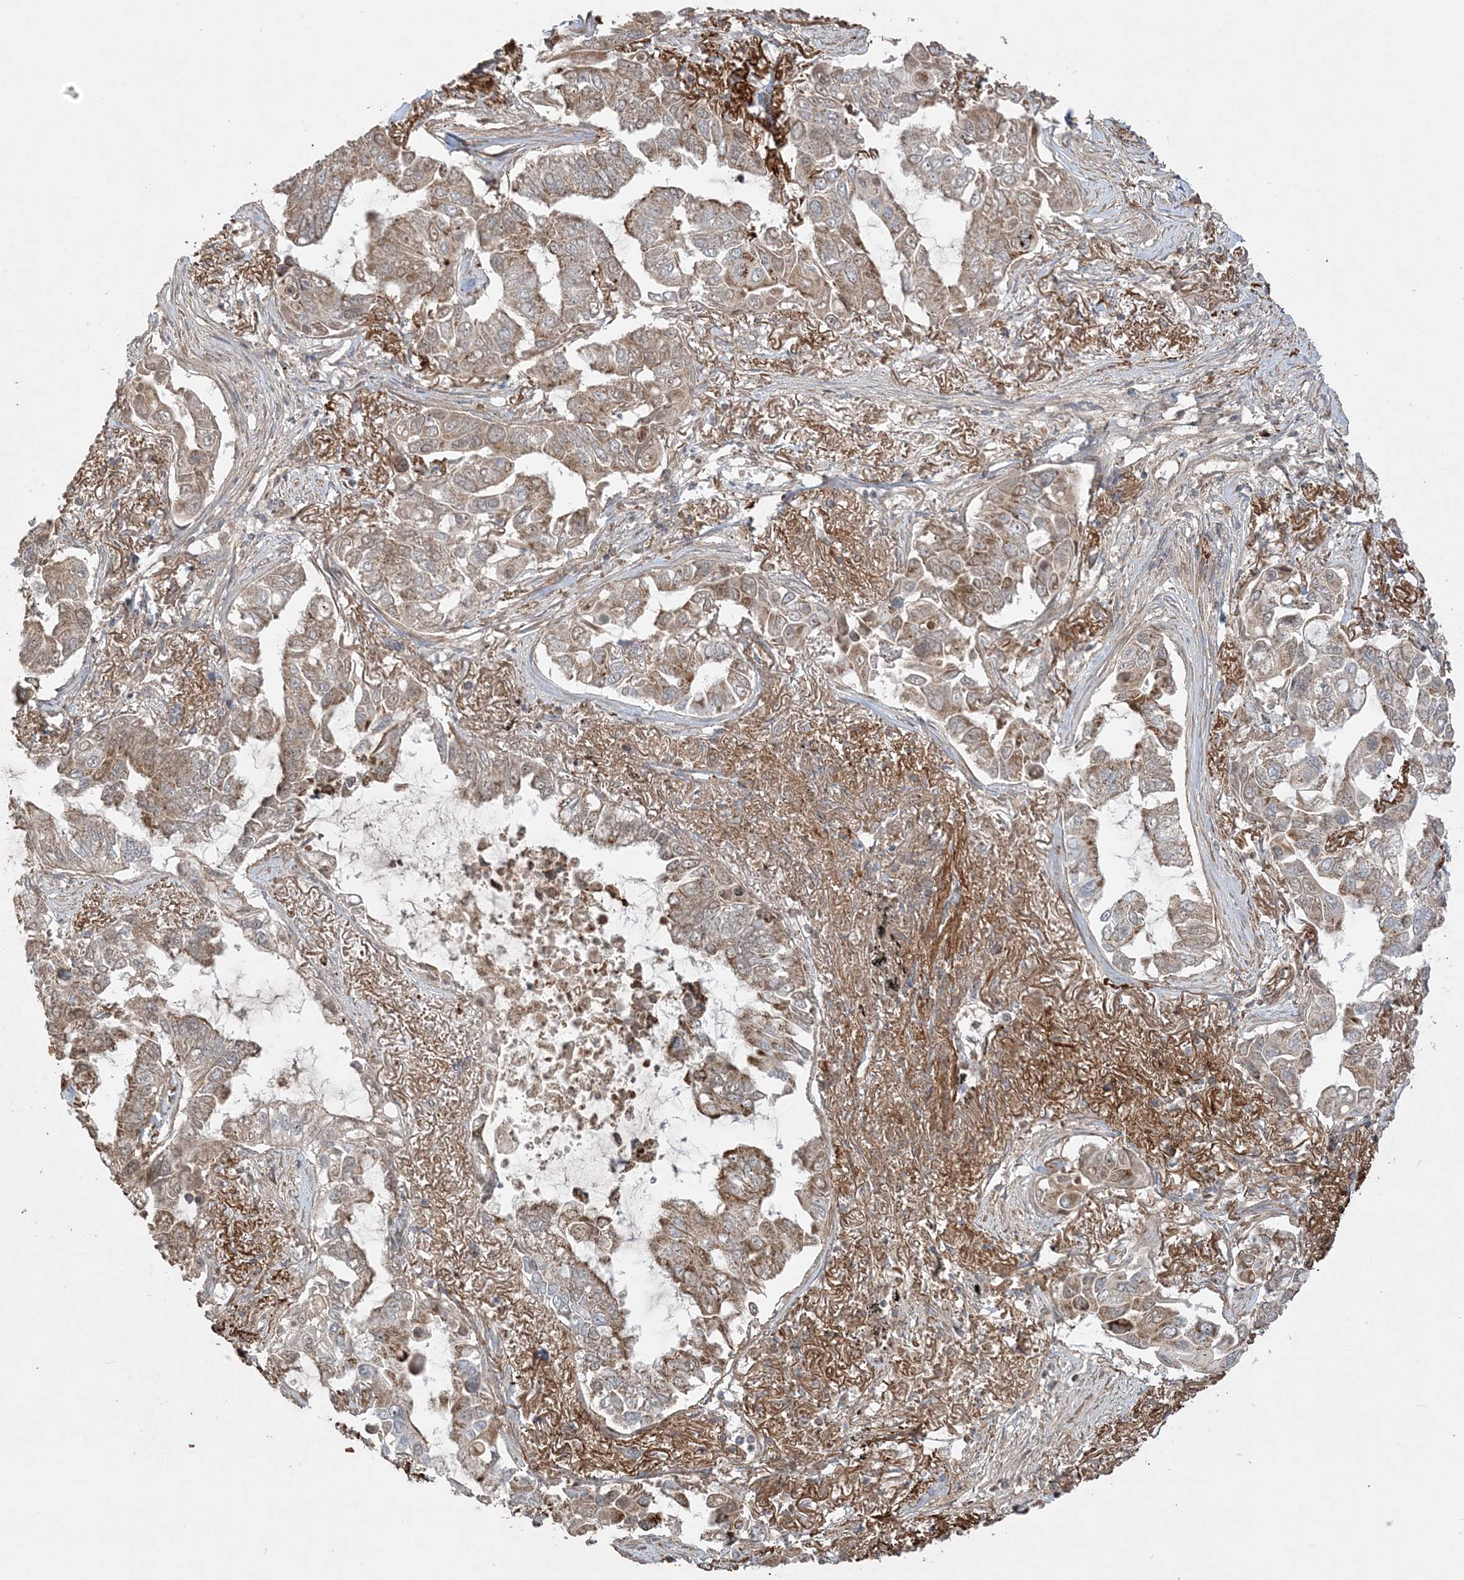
{"staining": {"intensity": "moderate", "quantity": ">75%", "location": "cytoplasmic/membranous"}, "tissue": "lung cancer", "cell_type": "Tumor cells", "image_type": "cancer", "snomed": [{"axis": "morphology", "description": "Adenocarcinoma, NOS"}, {"axis": "topography", "description": "Lung"}], "caption": "Human lung adenocarcinoma stained with a brown dye reveals moderate cytoplasmic/membranous positive positivity in approximately >75% of tumor cells.", "gene": "SCLT1", "patient": {"sex": "male", "age": 64}}